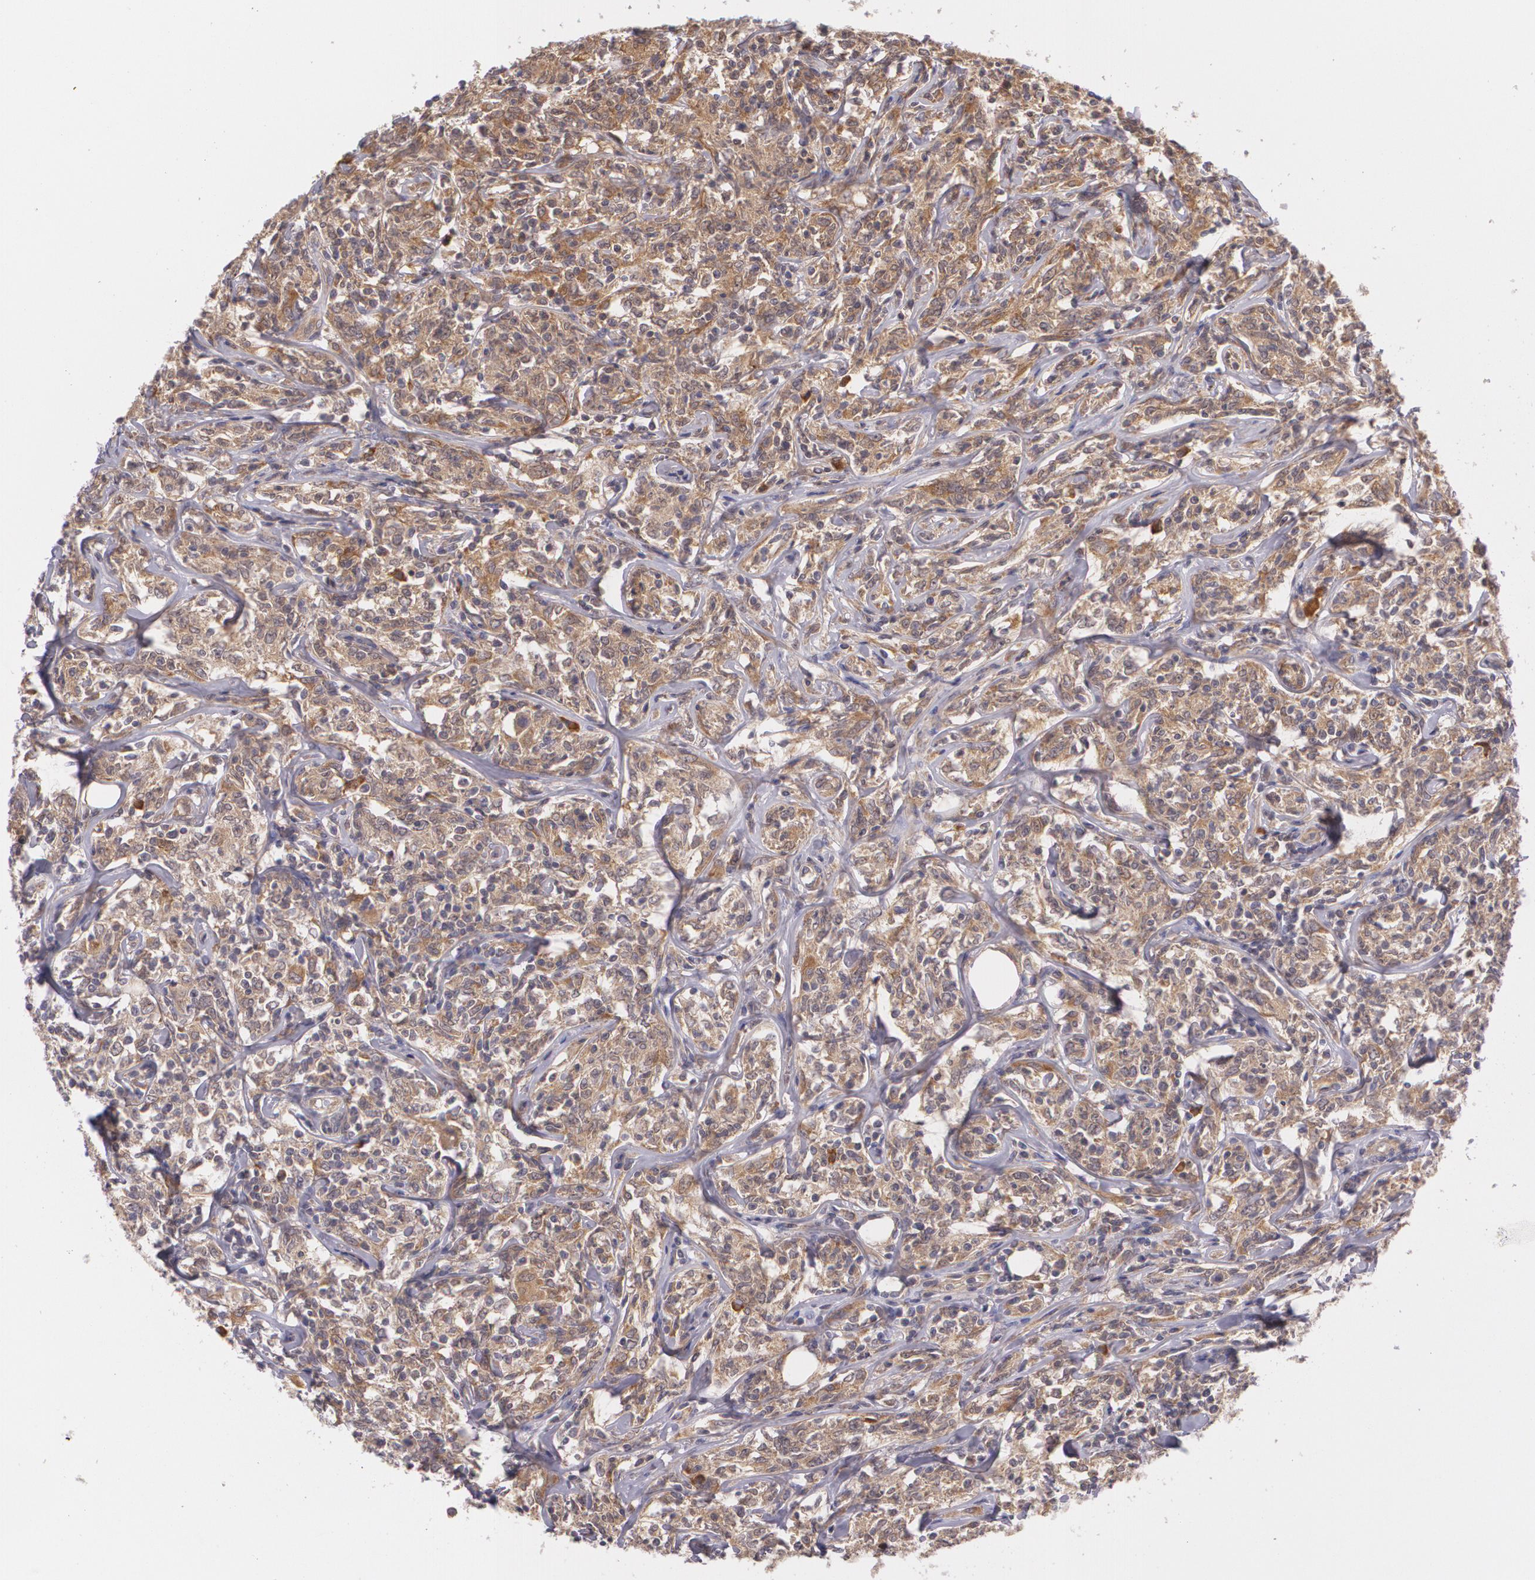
{"staining": {"intensity": "moderate", "quantity": ">75%", "location": "cytoplasmic/membranous"}, "tissue": "lymphoma", "cell_type": "Tumor cells", "image_type": "cancer", "snomed": [{"axis": "morphology", "description": "Malignant lymphoma, non-Hodgkin's type, High grade"}, {"axis": "topography", "description": "Lymph node"}], "caption": "Lymphoma stained for a protein demonstrates moderate cytoplasmic/membranous positivity in tumor cells. (IHC, brightfield microscopy, high magnification).", "gene": "CCL17", "patient": {"sex": "female", "age": 84}}